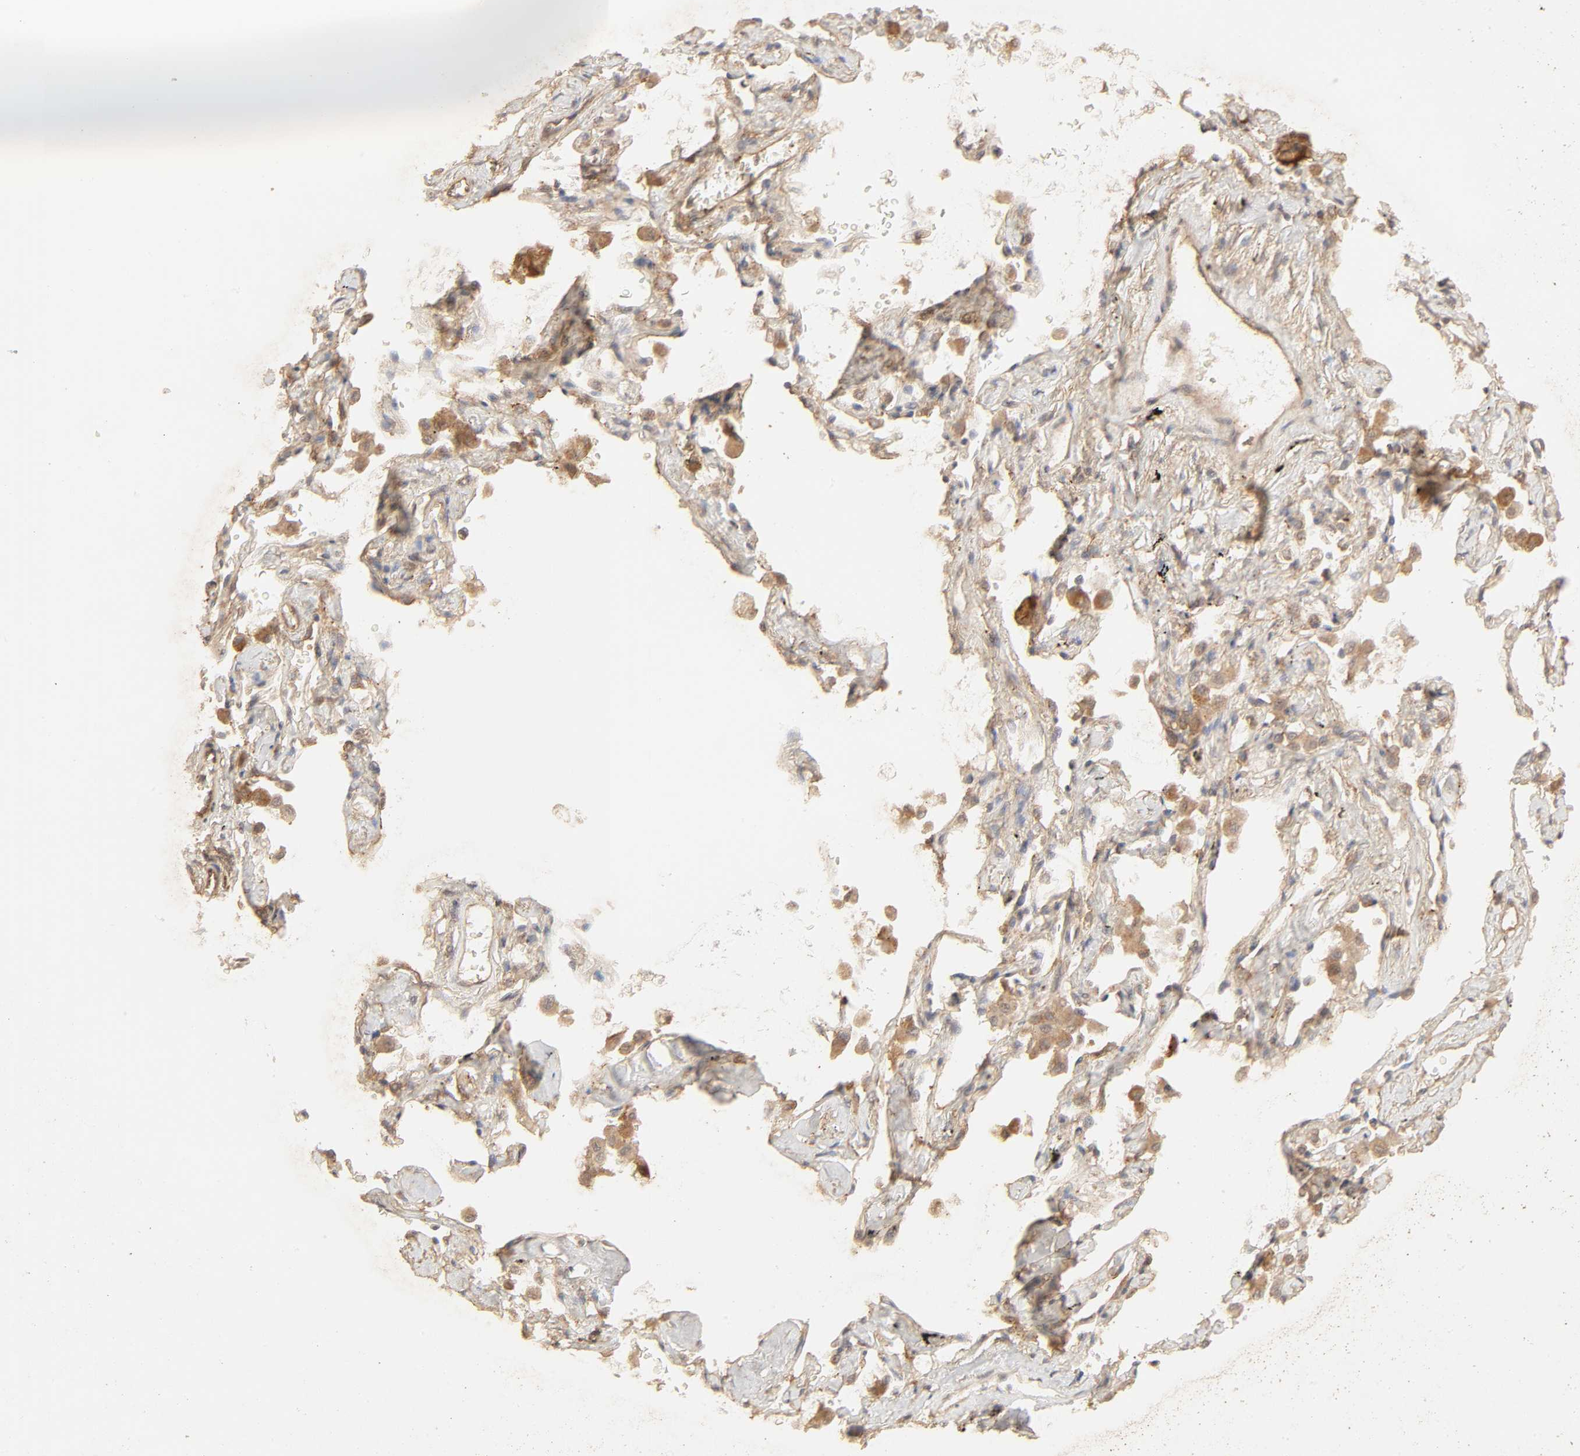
{"staining": {"intensity": "moderate", "quantity": "25%-75%", "location": "cytoplasmic/membranous"}, "tissue": "lung cancer", "cell_type": "Tumor cells", "image_type": "cancer", "snomed": [{"axis": "morphology", "description": "Adenocarcinoma, NOS"}, {"axis": "topography", "description": "Lung"}], "caption": "Lung cancer (adenocarcinoma) stained with a protein marker reveals moderate staining in tumor cells.", "gene": "EPS8", "patient": {"sex": "female", "age": 64}}